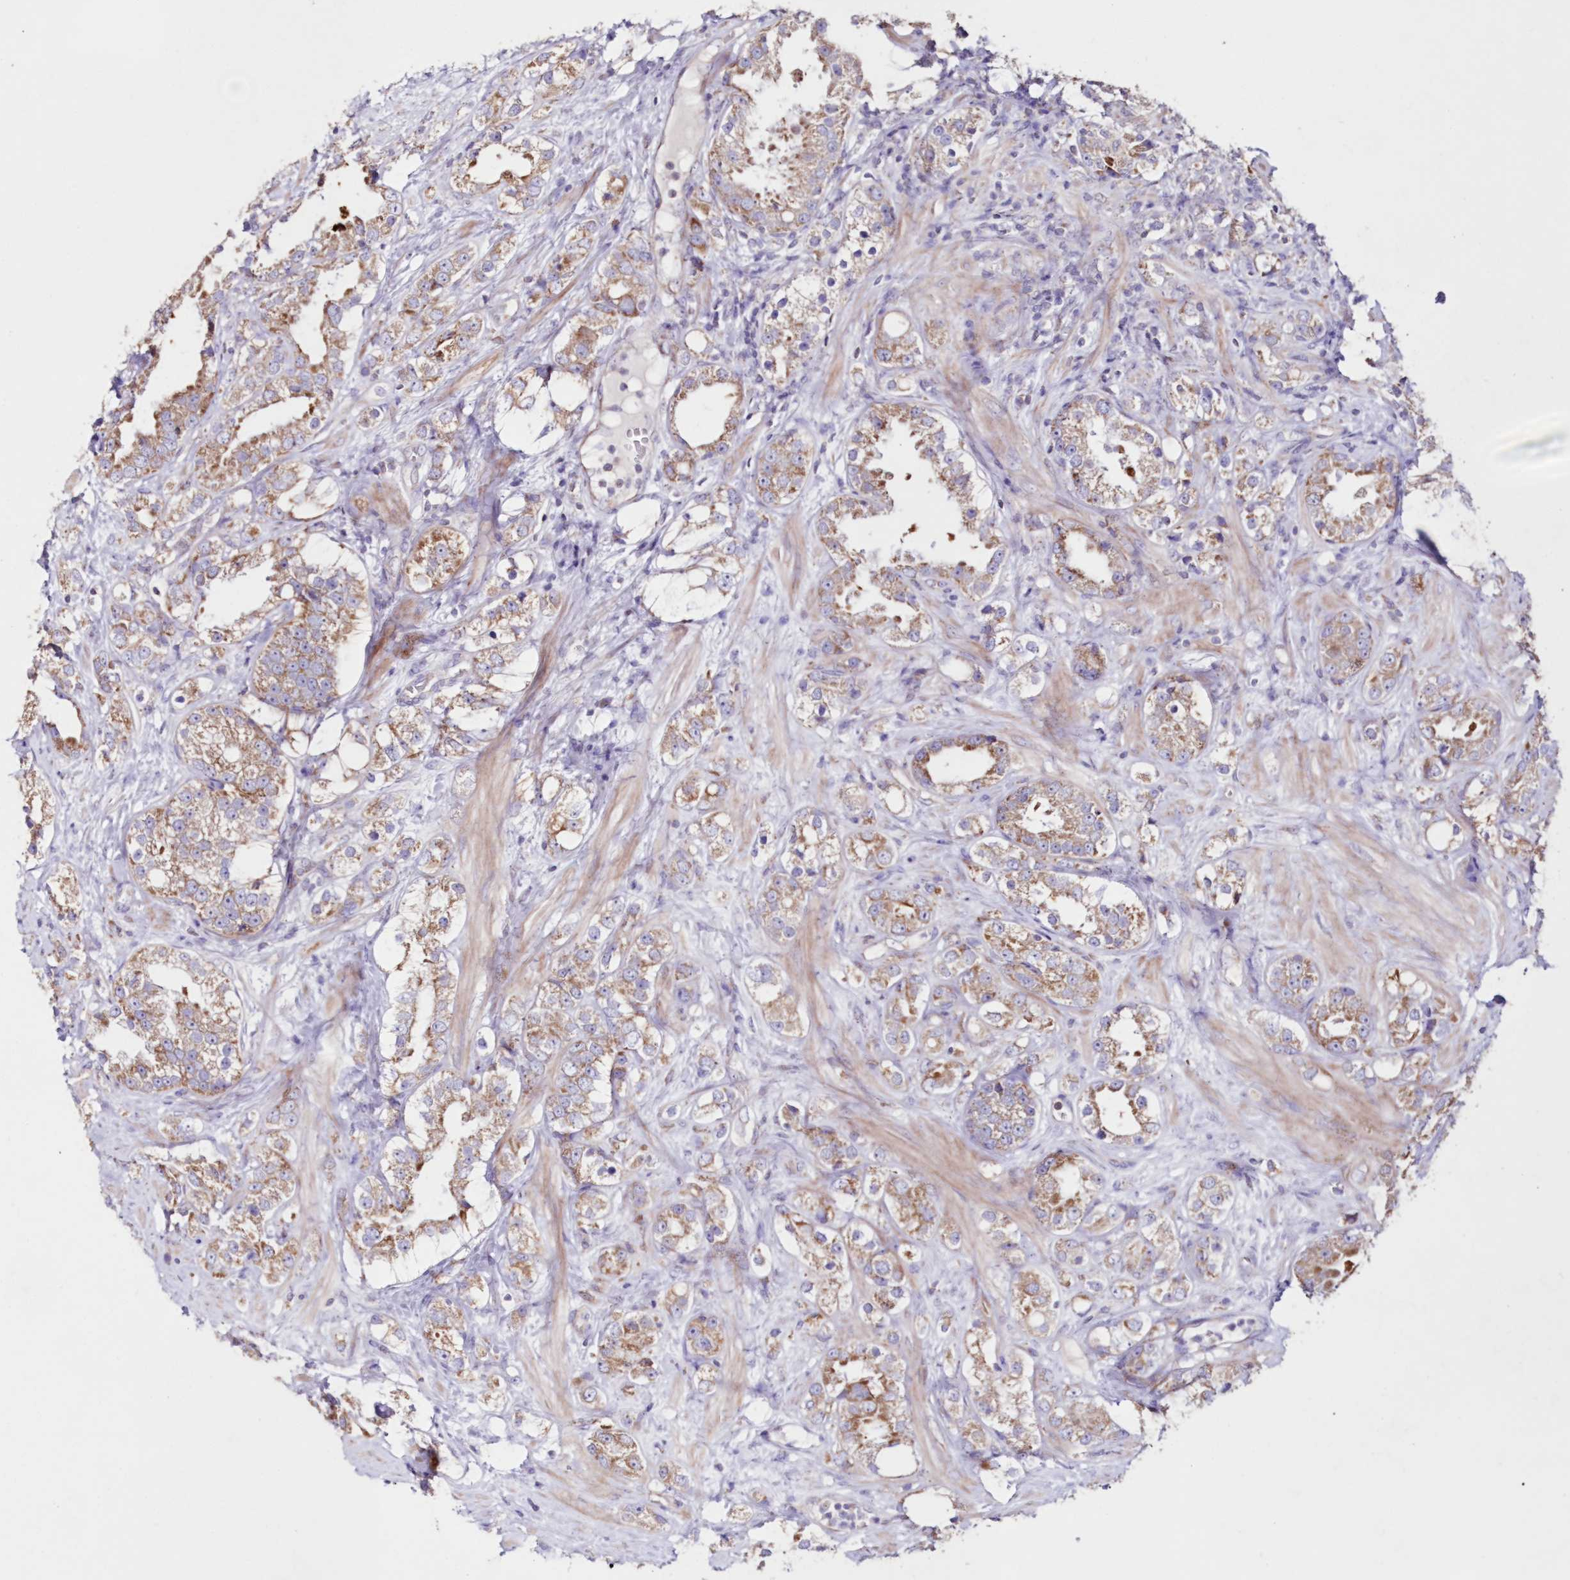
{"staining": {"intensity": "moderate", "quantity": ">75%", "location": "cytoplasmic/membranous"}, "tissue": "prostate cancer", "cell_type": "Tumor cells", "image_type": "cancer", "snomed": [{"axis": "morphology", "description": "Adenocarcinoma, NOS"}, {"axis": "topography", "description": "Prostate"}], "caption": "High-magnification brightfield microscopy of prostate adenocarcinoma stained with DAB (3,3'-diaminobenzidine) (brown) and counterstained with hematoxylin (blue). tumor cells exhibit moderate cytoplasmic/membranous expression is appreciated in approximately>75% of cells. (IHC, brightfield microscopy, high magnification).", "gene": "HADHB", "patient": {"sex": "male", "age": 79}}